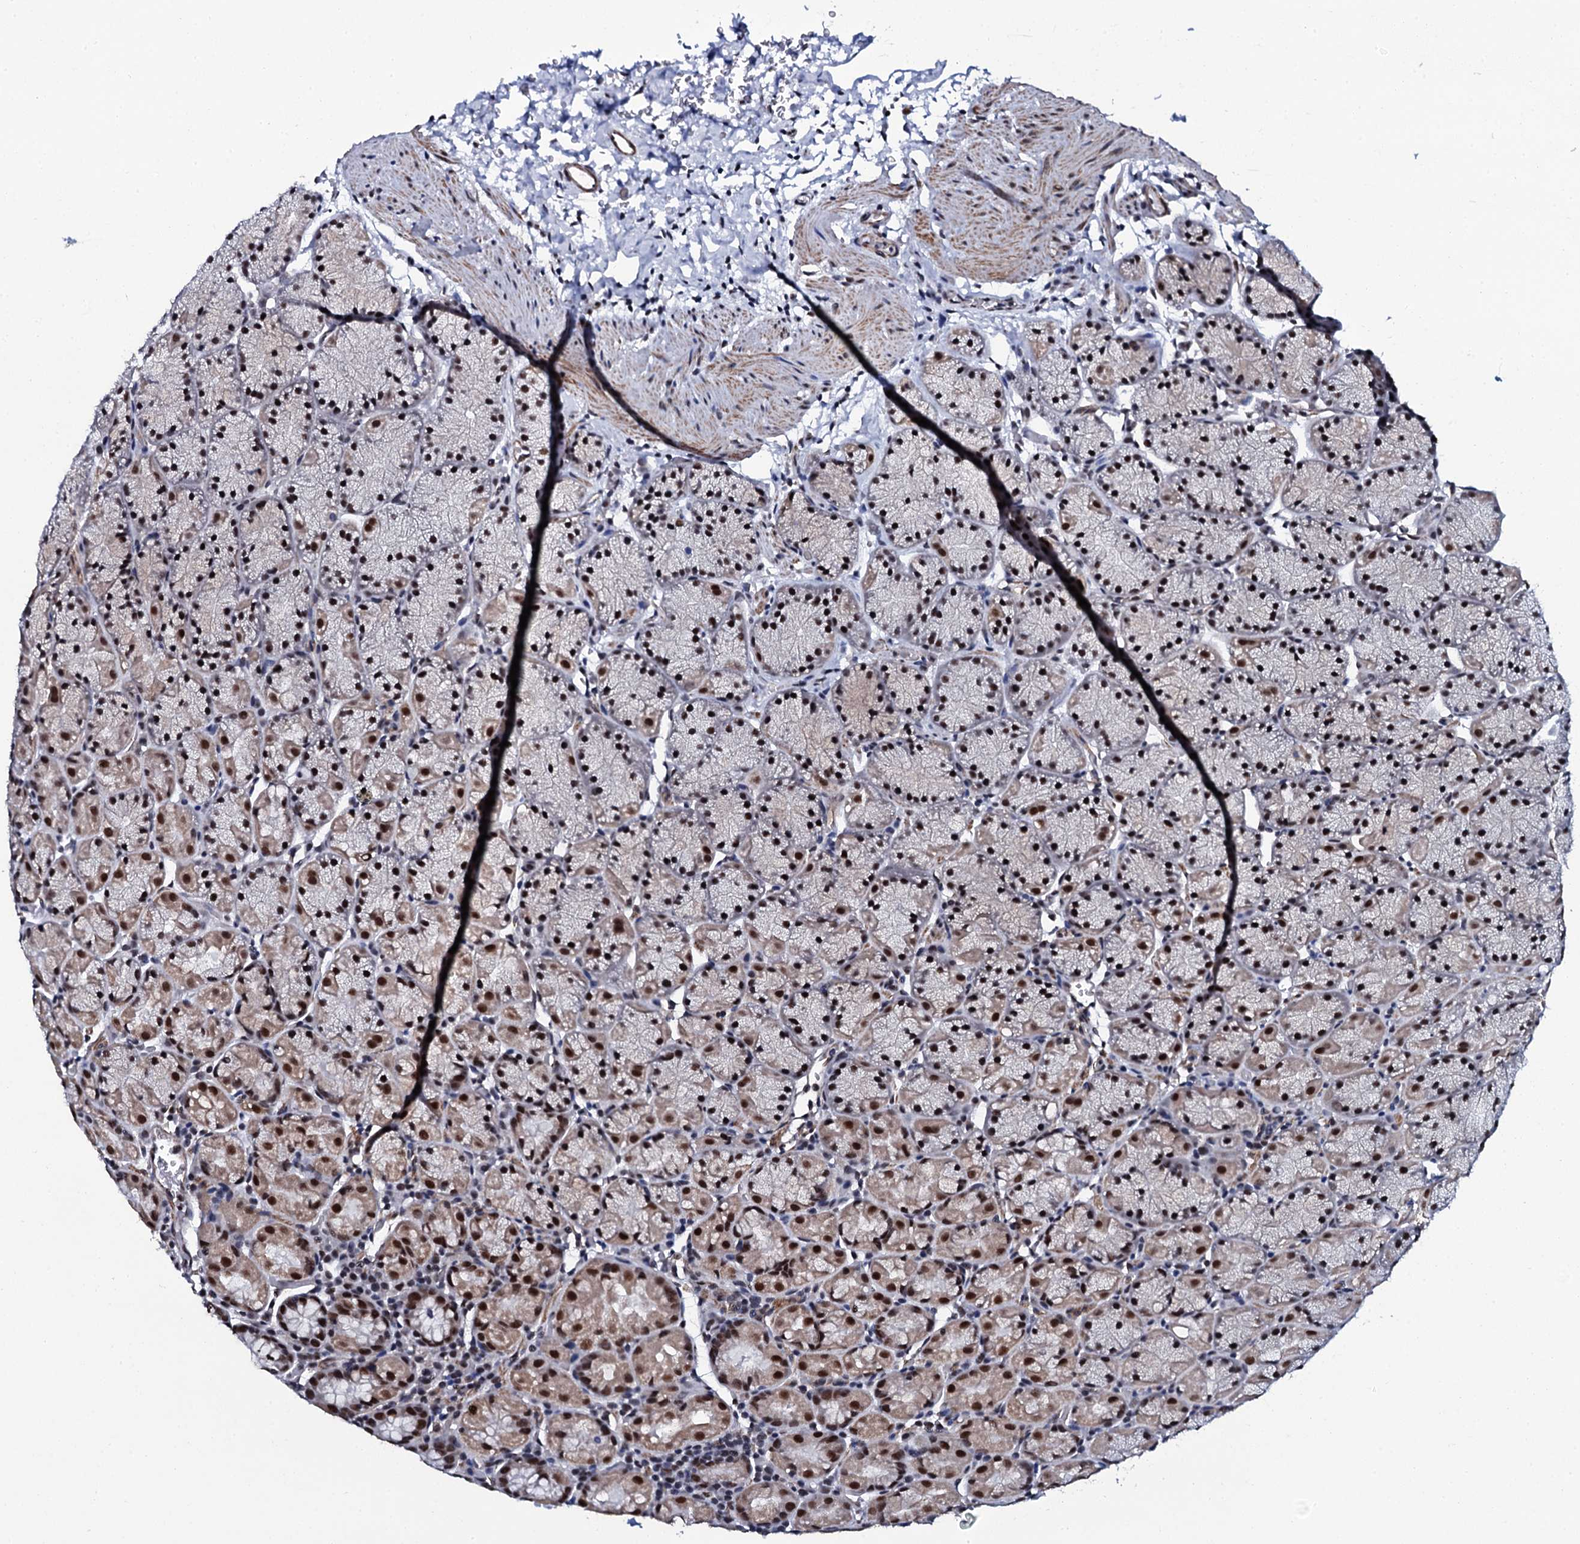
{"staining": {"intensity": "strong", "quantity": "25%-75%", "location": "cytoplasmic/membranous,nuclear"}, "tissue": "stomach", "cell_type": "Glandular cells", "image_type": "normal", "snomed": [{"axis": "morphology", "description": "Normal tissue, NOS"}, {"axis": "topography", "description": "Stomach, upper"}, {"axis": "topography", "description": "Stomach, lower"}], "caption": "Stomach stained for a protein (brown) displays strong cytoplasmic/membranous,nuclear positive staining in about 25%-75% of glandular cells.", "gene": "CWC15", "patient": {"sex": "male", "age": 80}}